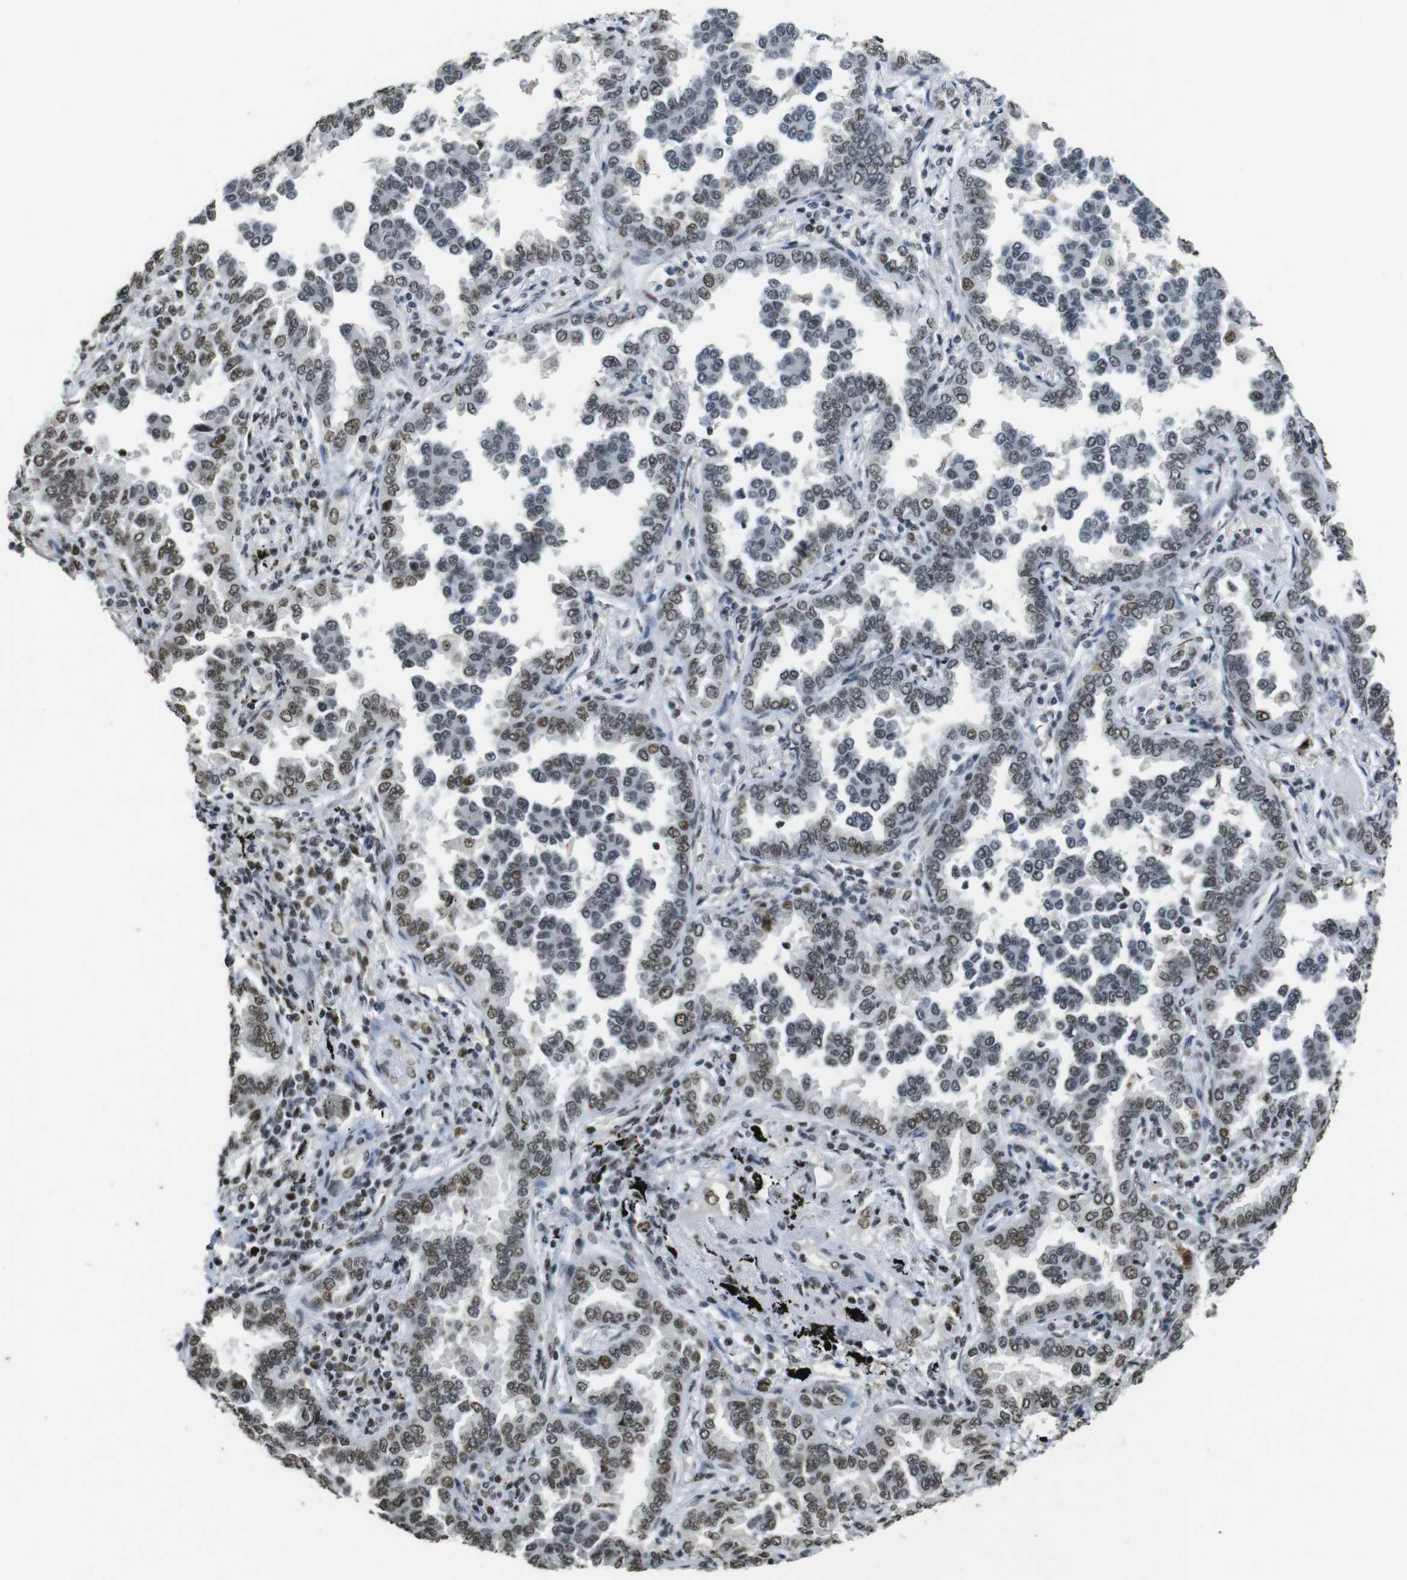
{"staining": {"intensity": "moderate", "quantity": "25%-75%", "location": "cytoplasmic/membranous,nuclear"}, "tissue": "lung cancer", "cell_type": "Tumor cells", "image_type": "cancer", "snomed": [{"axis": "morphology", "description": "Normal tissue, NOS"}, {"axis": "morphology", "description": "Adenocarcinoma, NOS"}, {"axis": "topography", "description": "Lung"}], "caption": "Protein staining by IHC demonstrates moderate cytoplasmic/membranous and nuclear positivity in about 25%-75% of tumor cells in lung adenocarcinoma.", "gene": "CSNK2B", "patient": {"sex": "male", "age": 59}}